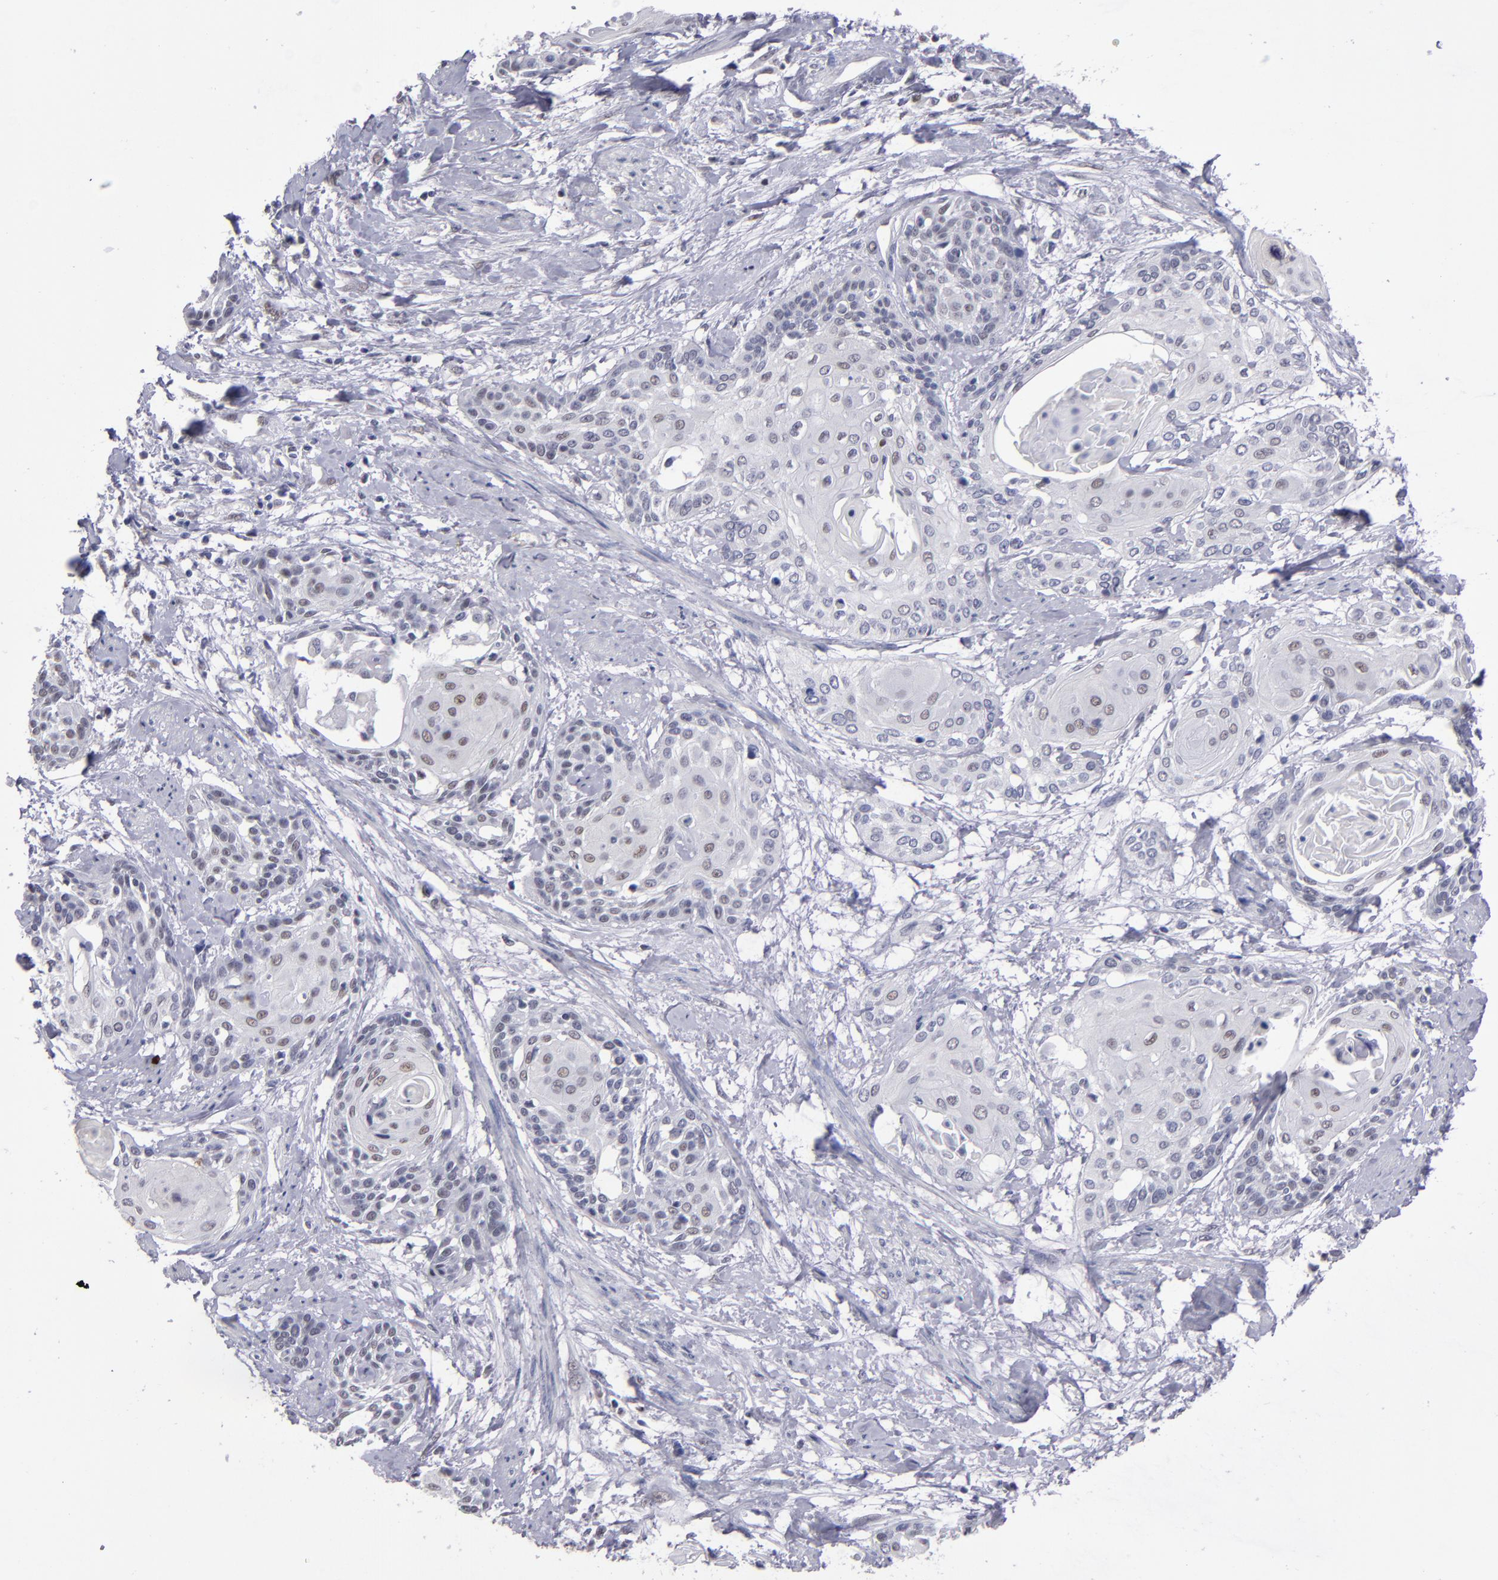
{"staining": {"intensity": "weak", "quantity": "<25%", "location": "nuclear"}, "tissue": "cervical cancer", "cell_type": "Tumor cells", "image_type": "cancer", "snomed": [{"axis": "morphology", "description": "Squamous cell carcinoma, NOS"}, {"axis": "topography", "description": "Cervix"}], "caption": "Tumor cells show no significant protein staining in cervical cancer.", "gene": "OTUB2", "patient": {"sex": "female", "age": 57}}